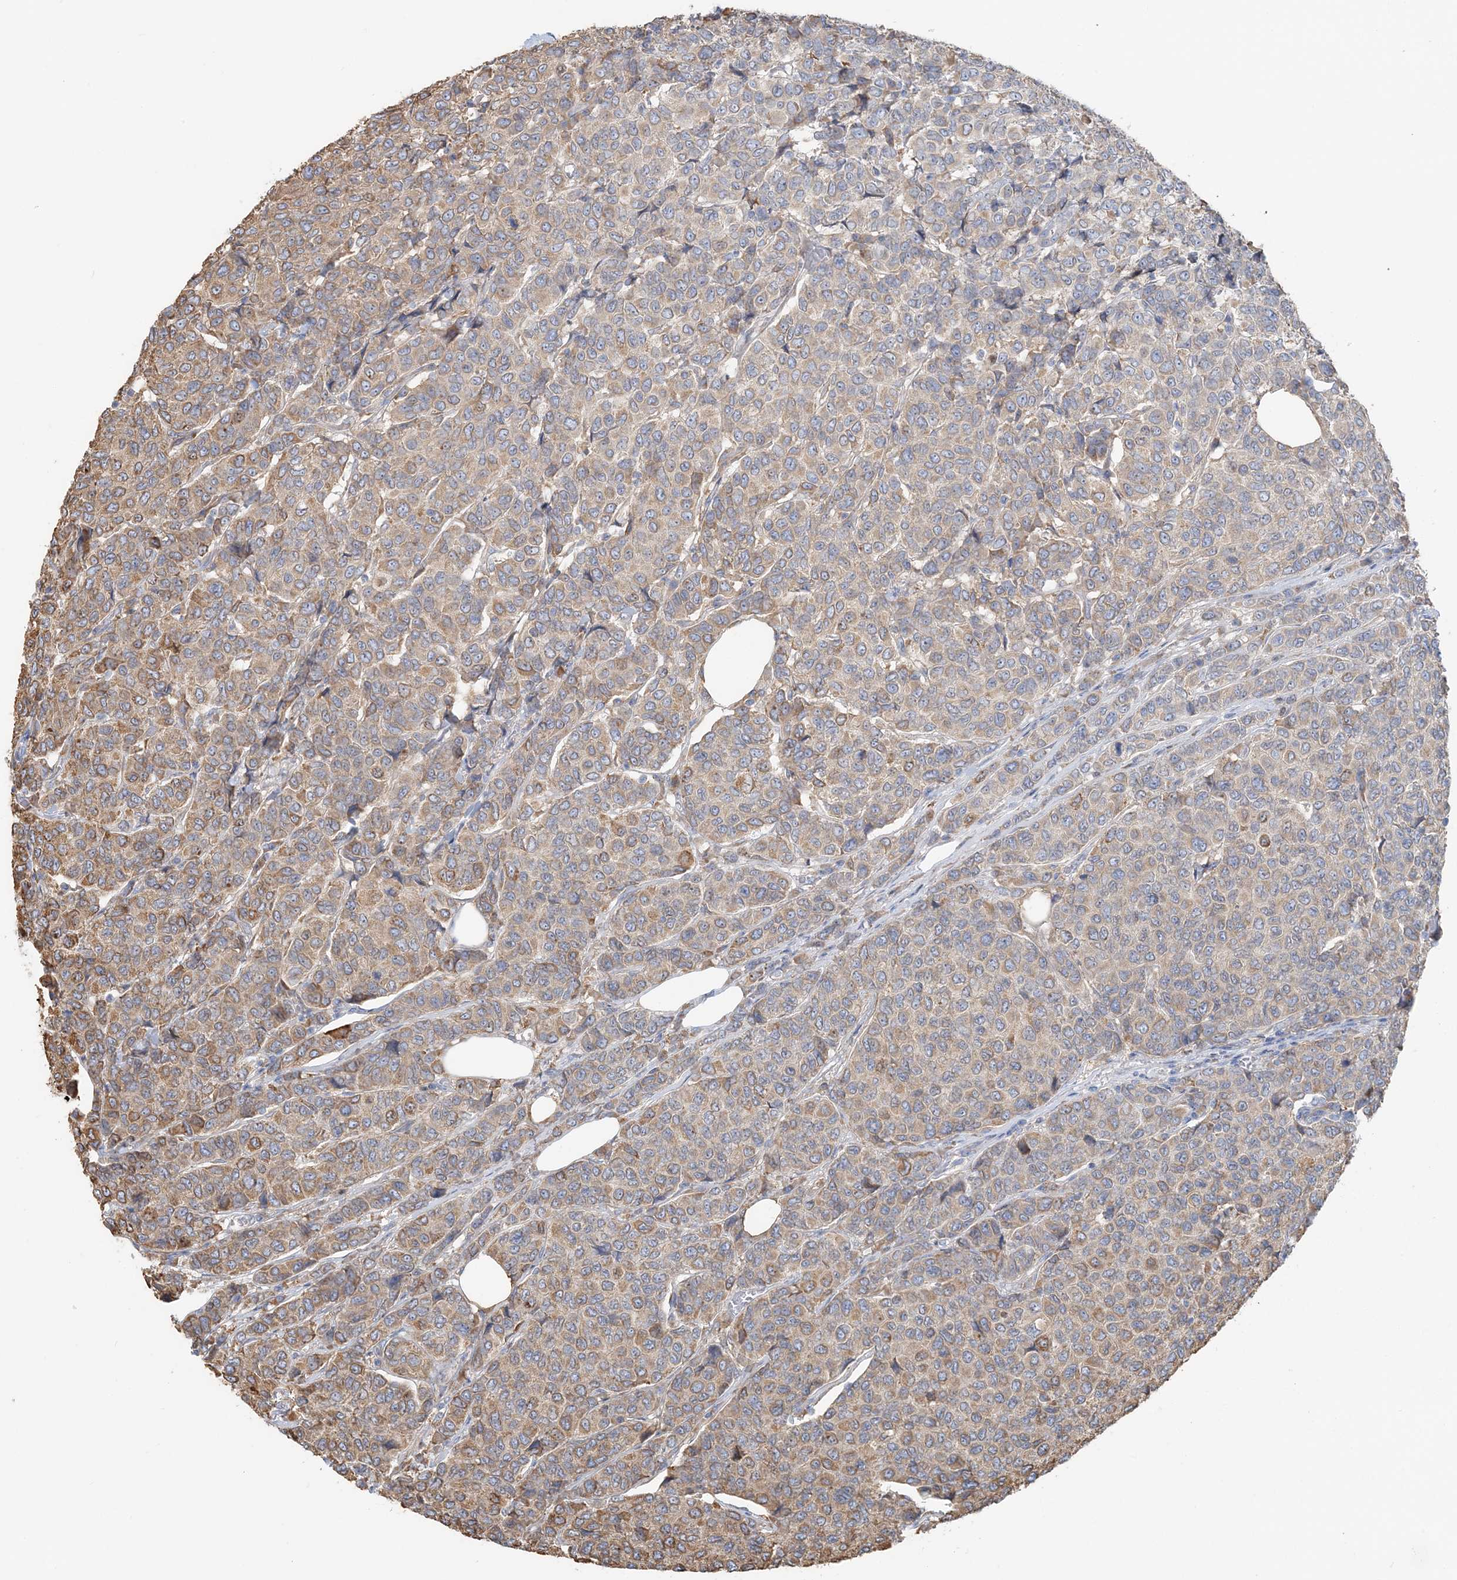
{"staining": {"intensity": "moderate", "quantity": ">75%", "location": "cytoplasmic/membranous"}, "tissue": "breast cancer", "cell_type": "Tumor cells", "image_type": "cancer", "snomed": [{"axis": "morphology", "description": "Duct carcinoma"}, {"axis": "topography", "description": "Breast"}], "caption": "An image of human infiltrating ductal carcinoma (breast) stained for a protein shows moderate cytoplasmic/membranous brown staining in tumor cells. Nuclei are stained in blue.", "gene": "TBC1D5", "patient": {"sex": "female", "age": 55}}